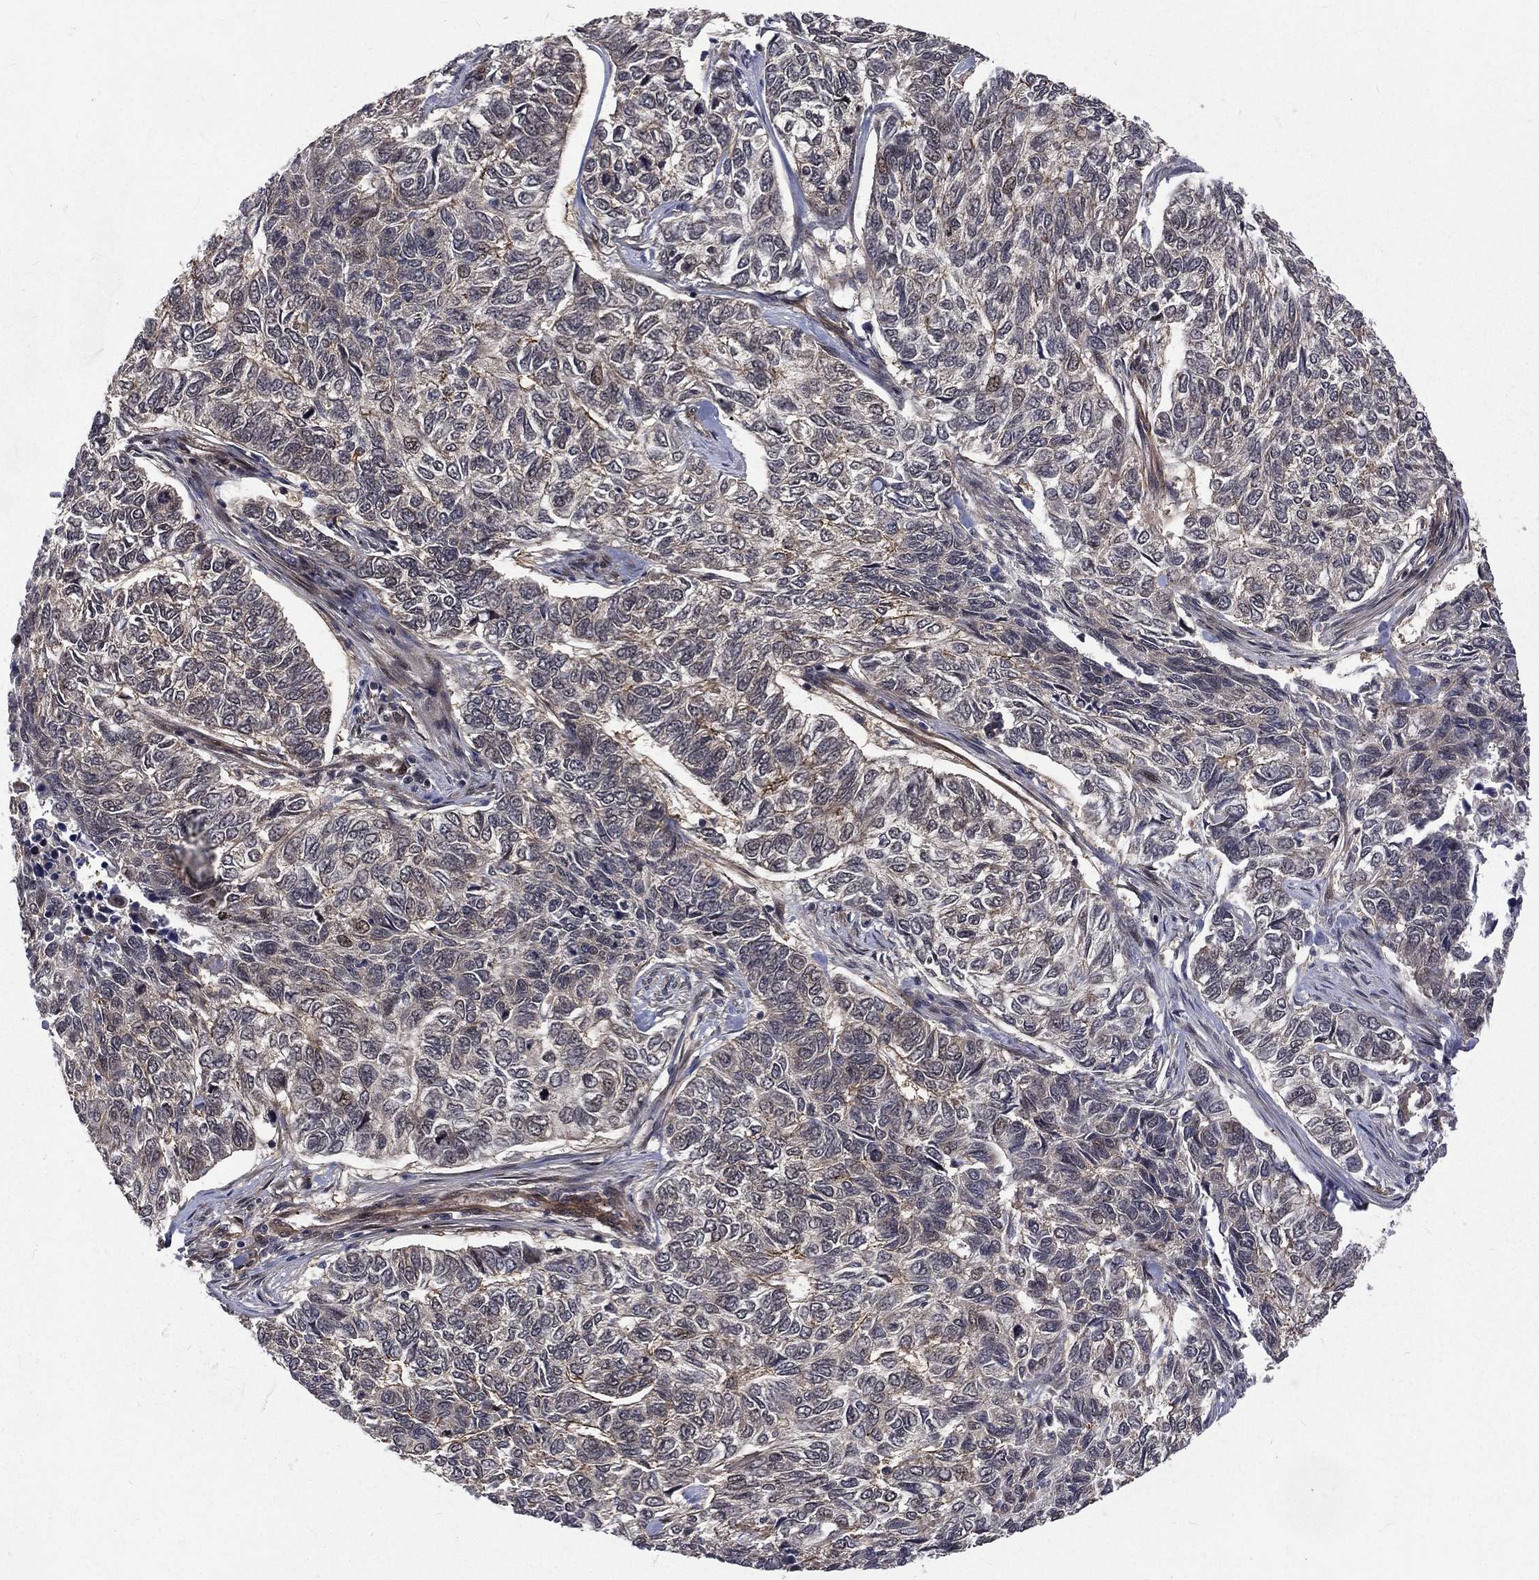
{"staining": {"intensity": "negative", "quantity": "none", "location": "none"}, "tissue": "skin cancer", "cell_type": "Tumor cells", "image_type": "cancer", "snomed": [{"axis": "morphology", "description": "Basal cell carcinoma"}, {"axis": "topography", "description": "Skin"}], "caption": "A high-resolution micrograph shows immunohistochemistry staining of skin cancer, which demonstrates no significant positivity in tumor cells. (Stains: DAB (3,3'-diaminobenzidine) immunohistochemistry with hematoxylin counter stain, Microscopy: brightfield microscopy at high magnification).", "gene": "ARL3", "patient": {"sex": "female", "age": 65}}